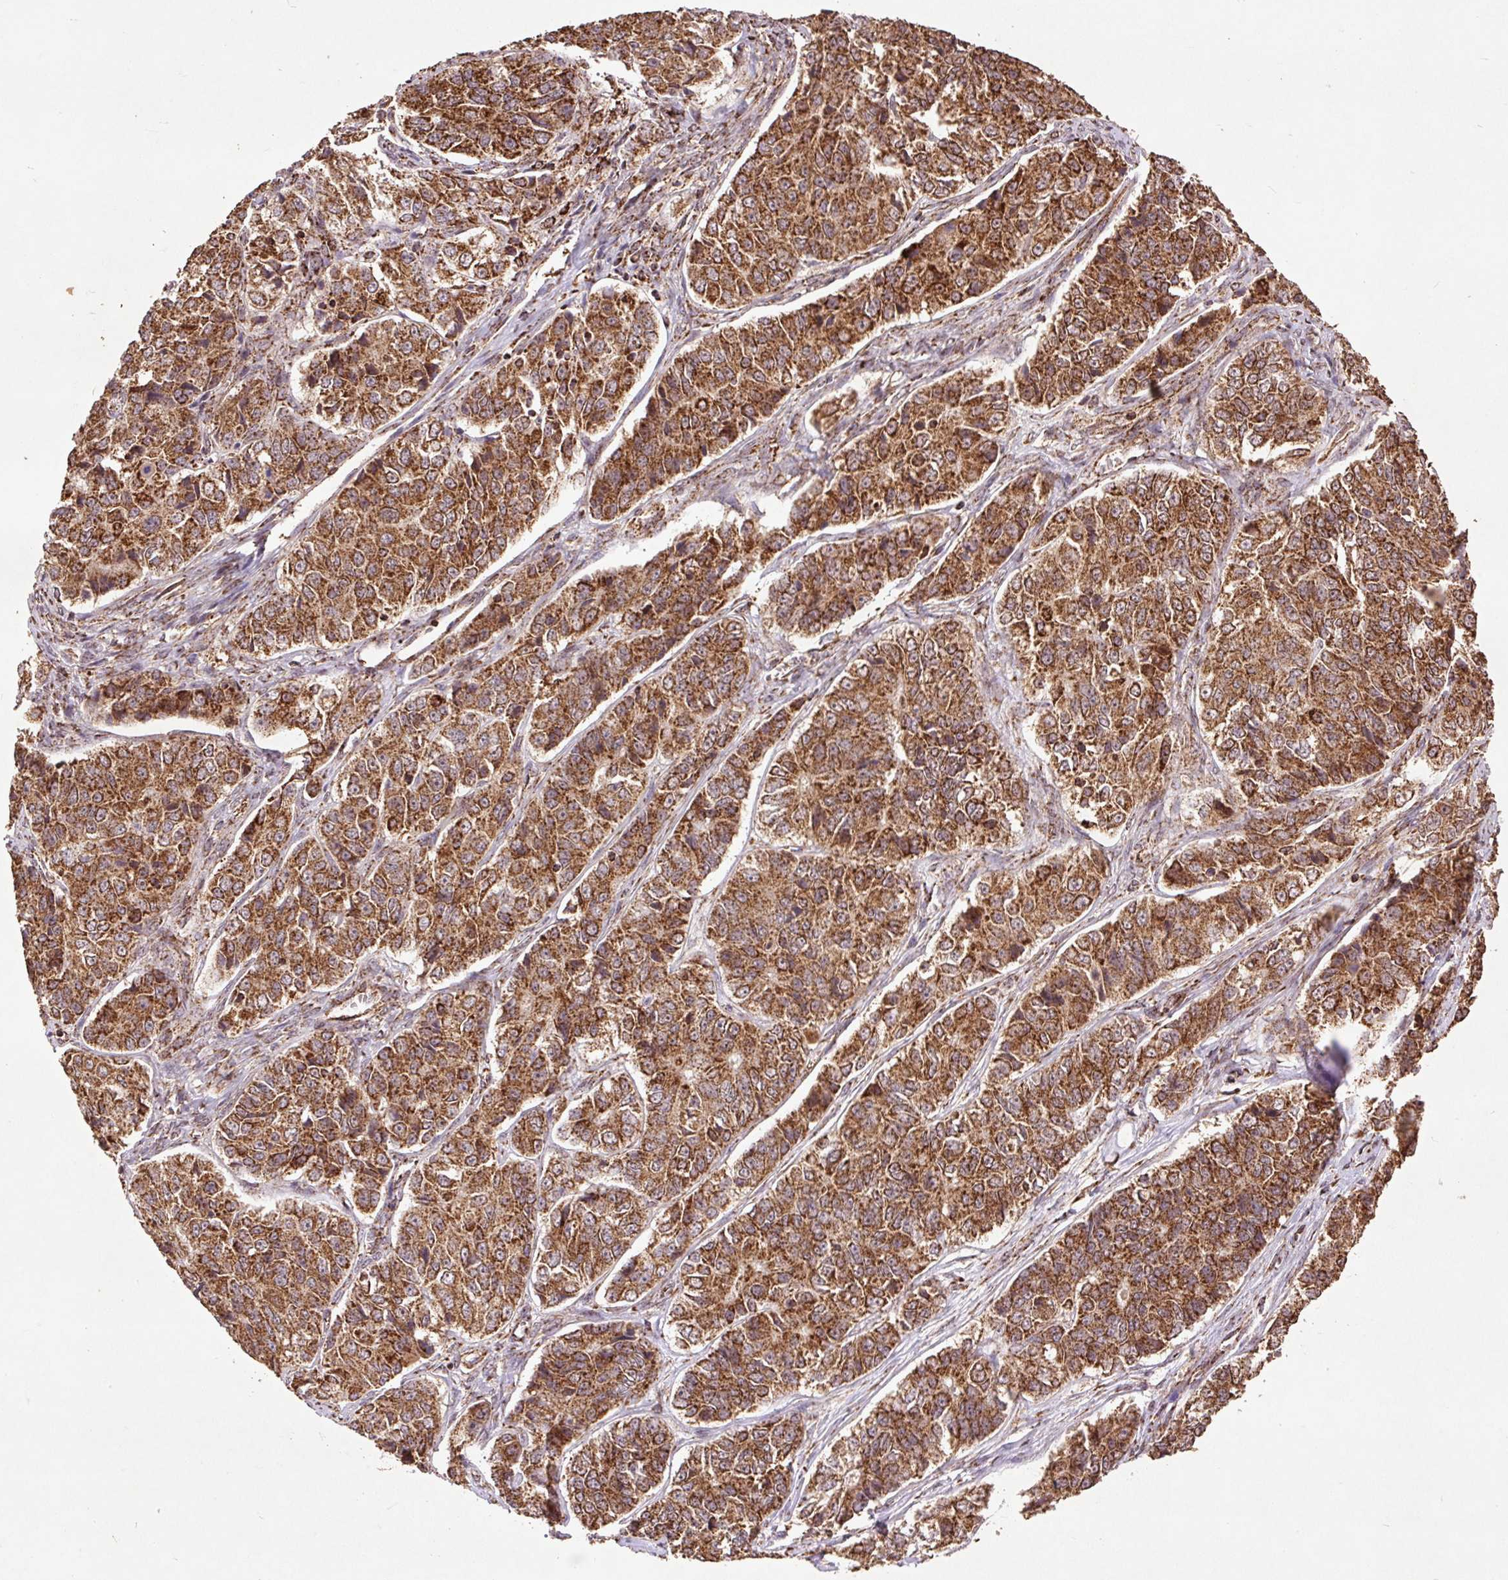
{"staining": {"intensity": "strong", "quantity": ">75%", "location": "cytoplasmic/membranous"}, "tissue": "ovarian cancer", "cell_type": "Tumor cells", "image_type": "cancer", "snomed": [{"axis": "morphology", "description": "Carcinoma, endometroid"}, {"axis": "topography", "description": "Ovary"}], "caption": "This is a photomicrograph of IHC staining of ovarian cancer, which shows strong expression in the cytoplasmic/membranous of tumor cells.", "gene": "ATP5F1A", "patient": {"sex": "female", "age": 51}}